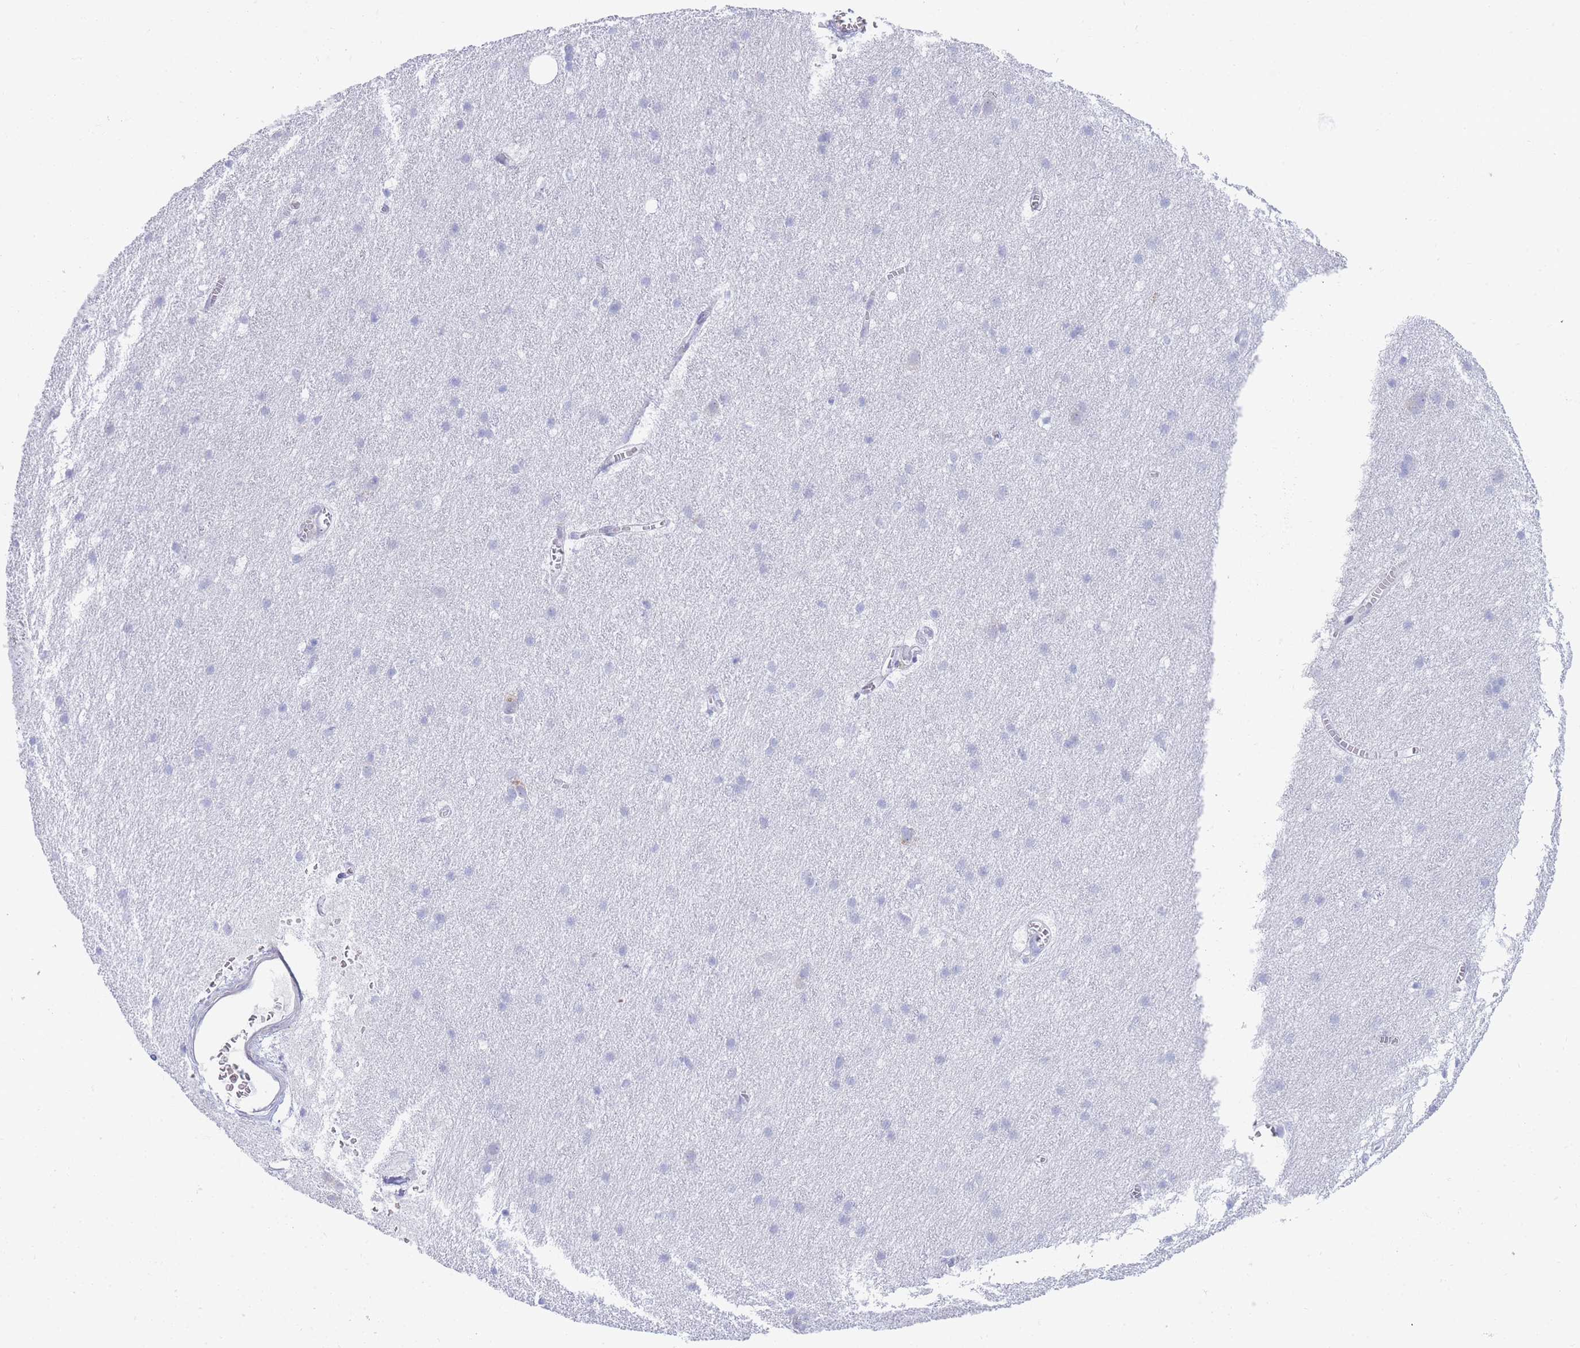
{"staining": {"intensity": "negative", "quantity": "none", "location": "none"}, "tissue": "cerebral cortex", "cell_type": "Endothelial cells", "image_type": "normal", "snomed": [{"axis": "morphology", "description": "Normal tissue, NOS"}, {"axis": "topography", "description": "Cerebral cortex"}], "caption": "DAB immunohistochemical staining of normal cerebral cortex displays no significant staining in endothelial cells.", "gene": "XKR8", "patient": {"sex": "male", "age": 54}}